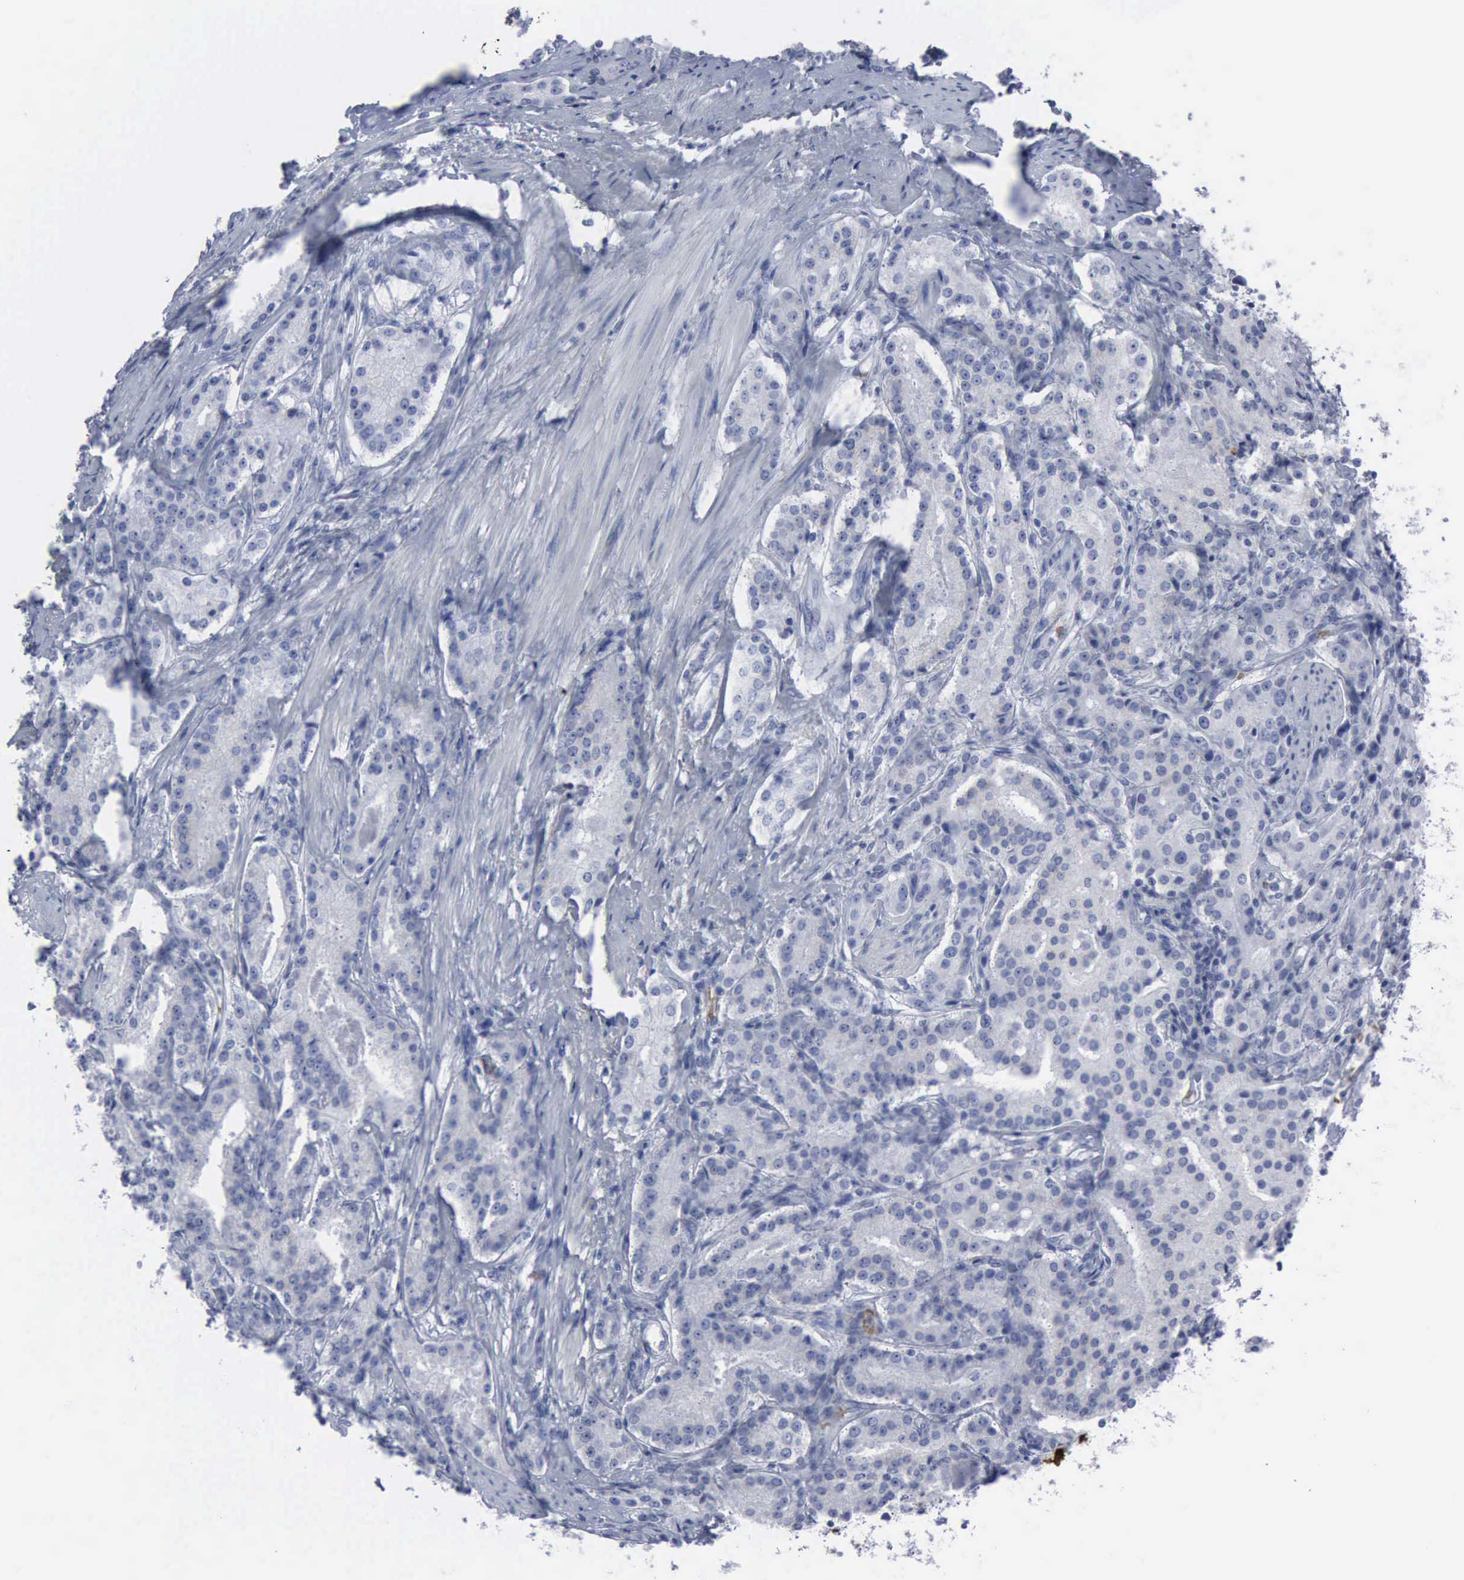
{"staining": {"intensity": "negative", "quantity": "none", "location": "none"}, "tissue": "prostate cancer", "cell_type": "Tumor cells", "image_type": "cancer", "snomed": [{"axis": "morphology", "description": "Adenocarcinoma, Medium grade"}, {"axis": "topography", "description": "Prostate"}], "caption": "This histopathology image is of prostate adenocarcinoma (medium-grade) stained with immunohistochemistry to label a protein in brown with the nuclei are counter-stained blue. There is no staining in tumor cells.", "gene": "TGFB1", "patient": {"sex": "male", "age": 72}}